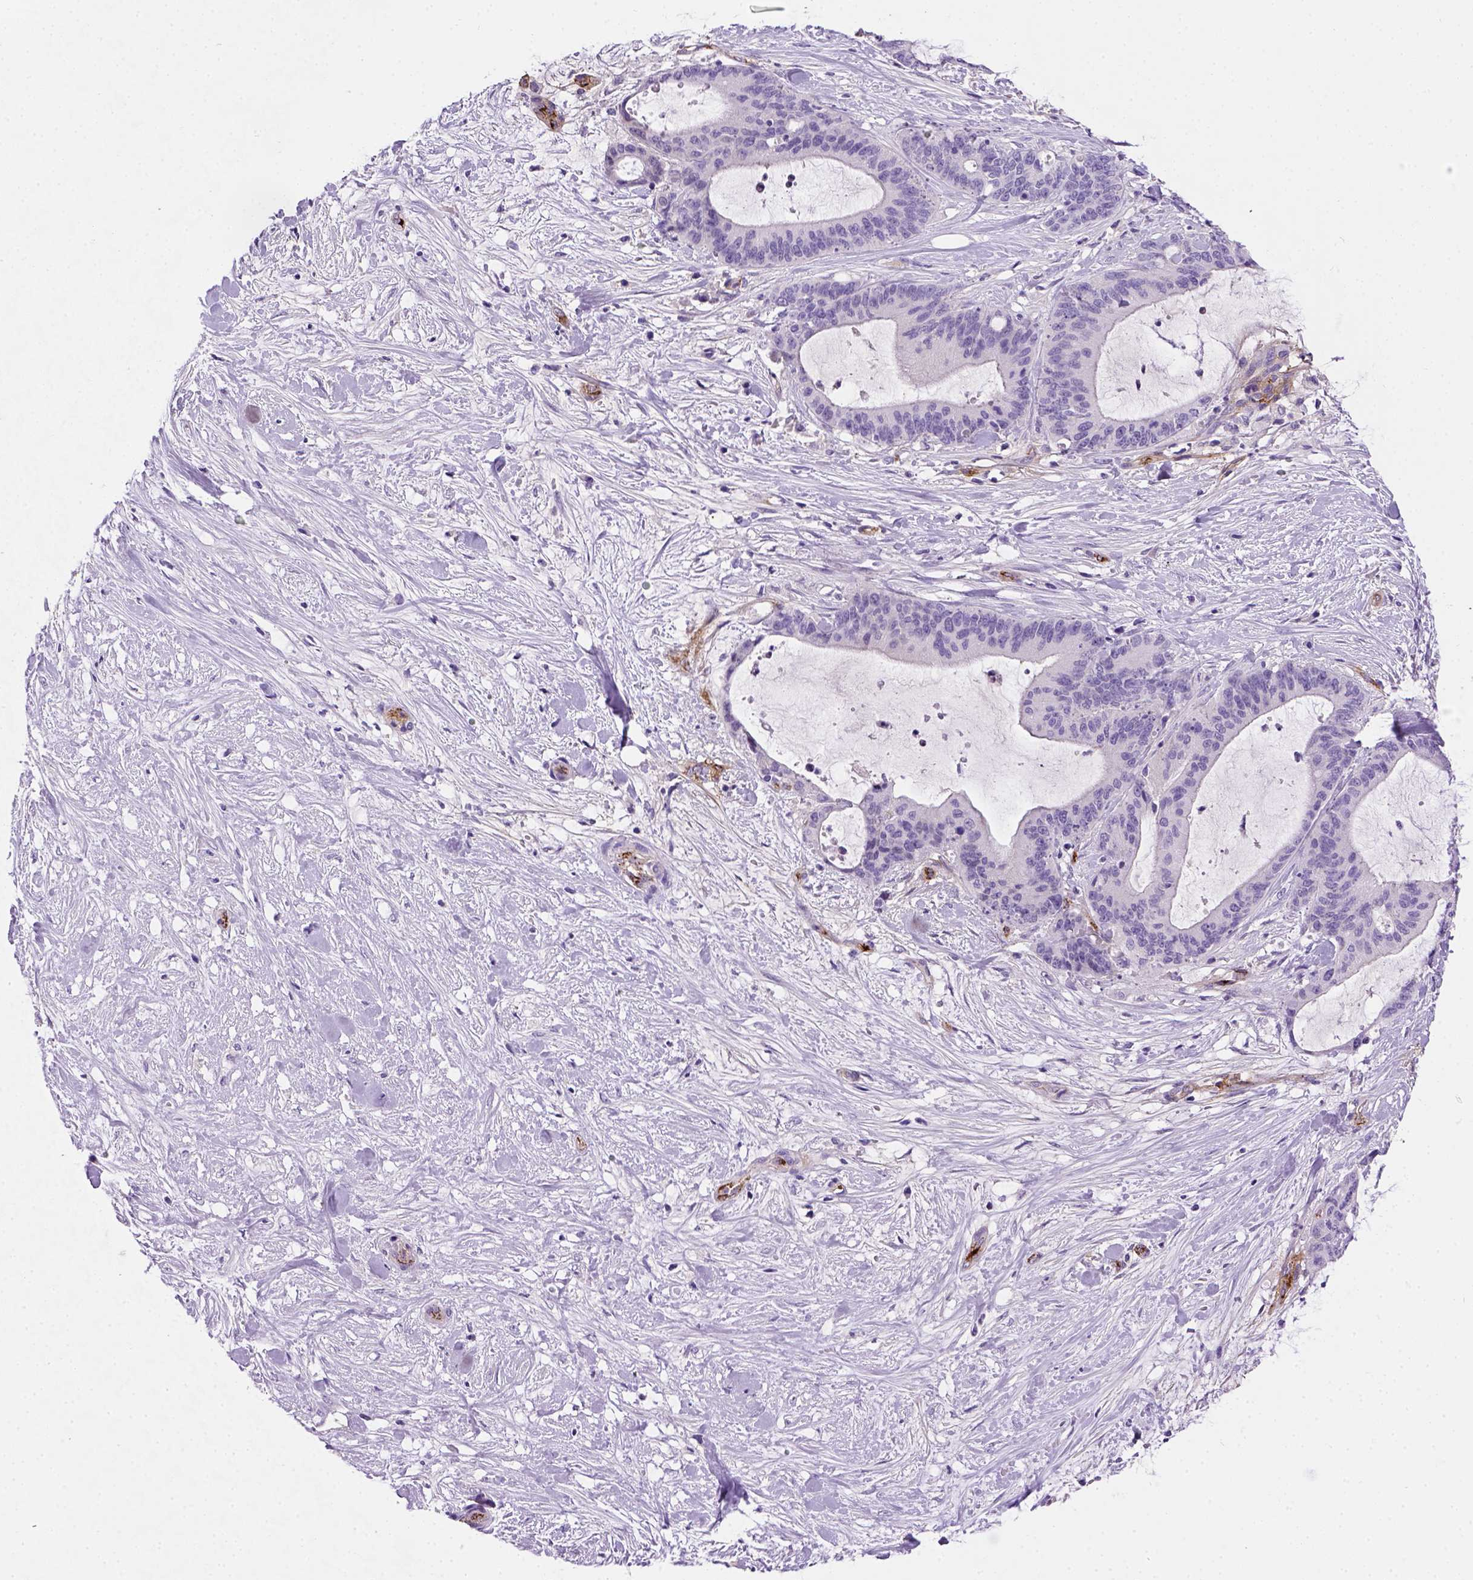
{"staining": {"intensity": "negative", "quantity": "none", "location": "none"}, "tissue": "liver cancer", "cell_type": "Tumor cells", "image_type": "cancer", "snomed": [{"axis": "morphology", "description": "Cholangiocarcinoma"}, {"axis": "topography", "description": "Liver"}], "caption": "The immunohistochemistry histopathology image has no significant staining in tumor cells of cholangiocarcinoma (liver) tissue.", "gene": "VWF", "patient": {"sex": "female", "age": 73}}